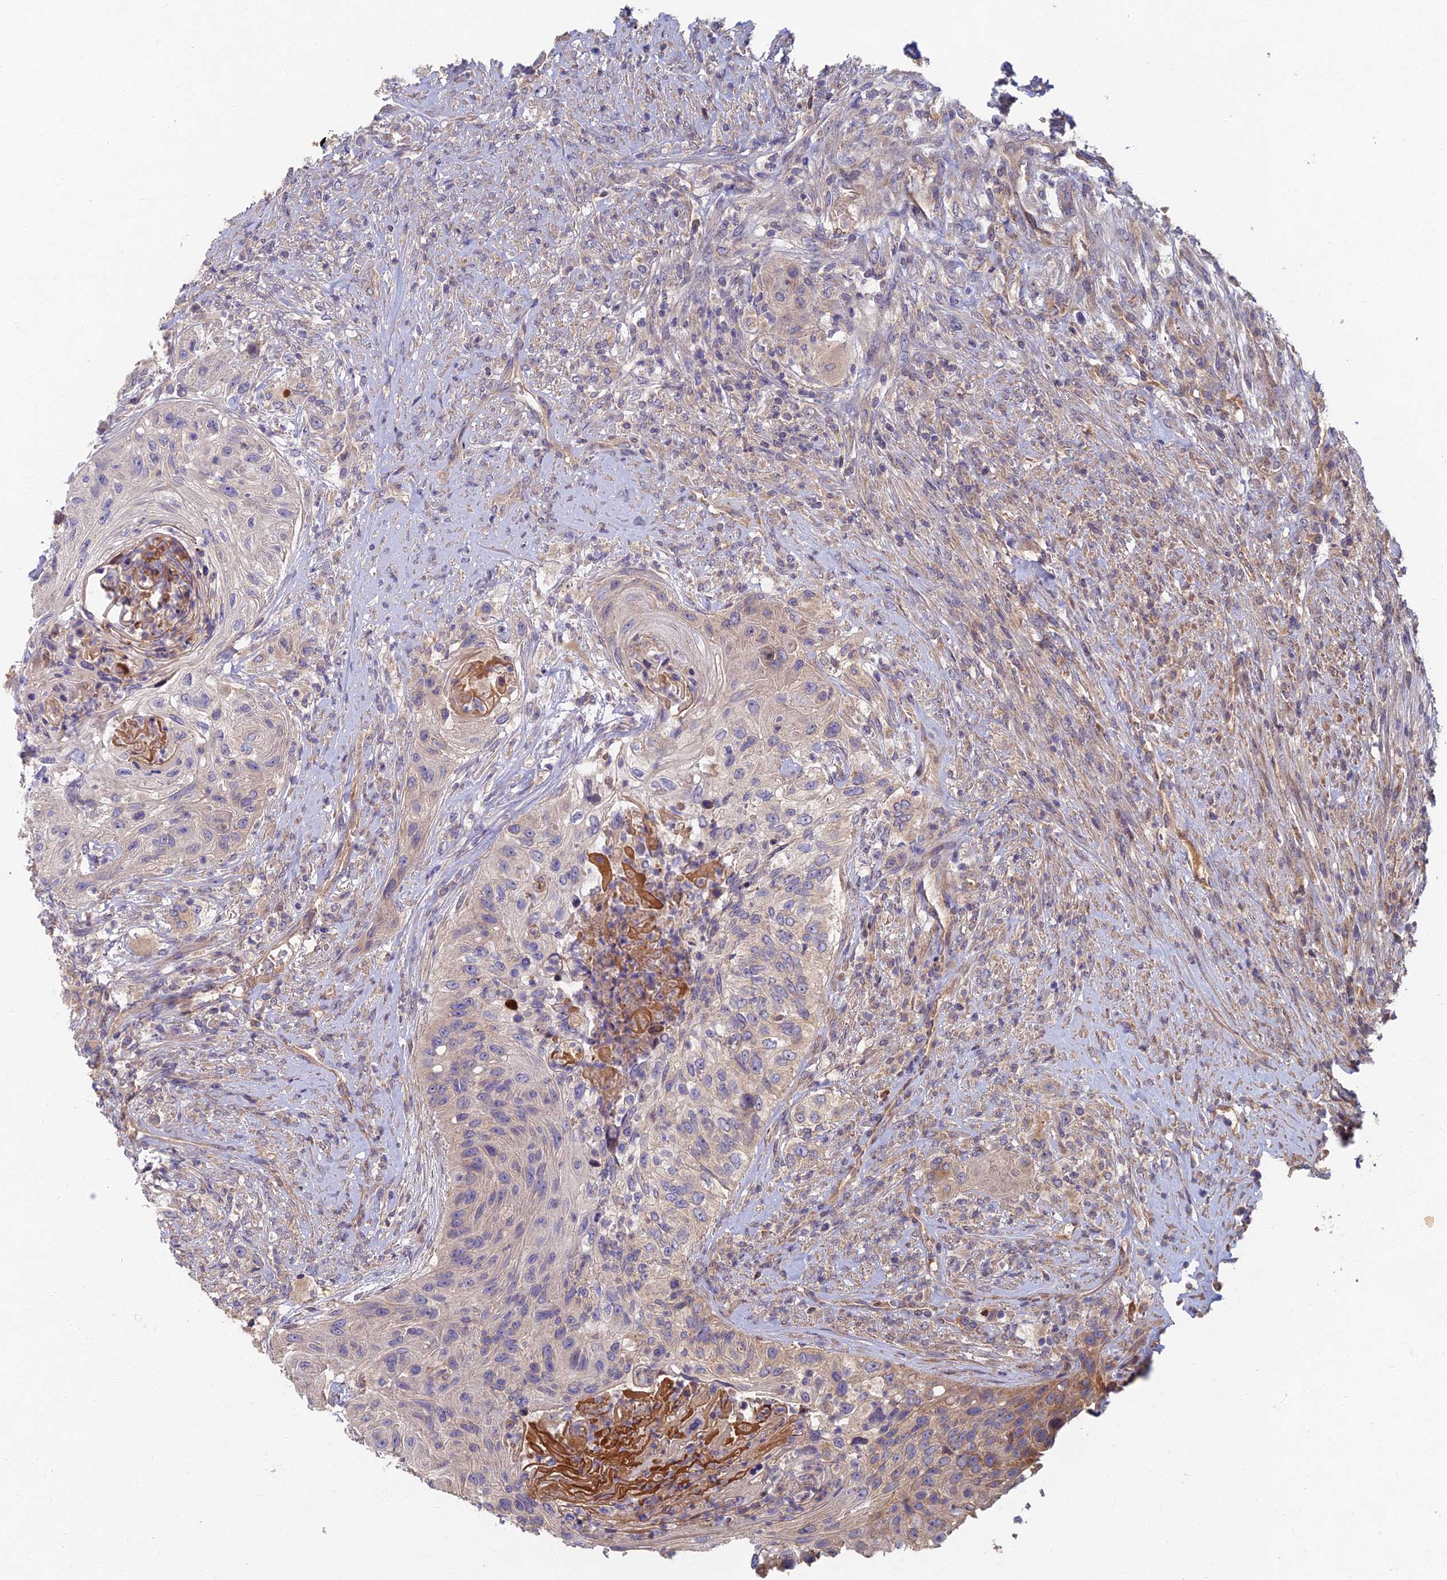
{"staining": {"intensity": "negative", "quantity": "none", "location": "none"}, "tissue": "urothelial cancer", "cell_type": "Tumor cells", "image_type": "cancer", "snomed": [{"axis": "morphology", "description": "Urothelial carcinoma, High grade"}, {"axis": "topography", "description": "Urinary bladder"}], "caption": "The micrograph reveals no staining of tumor cells in urothelial carcinoma (high-grade).", "gene": "SOGA1", "patient": {"sex": "female", "age": 60}}